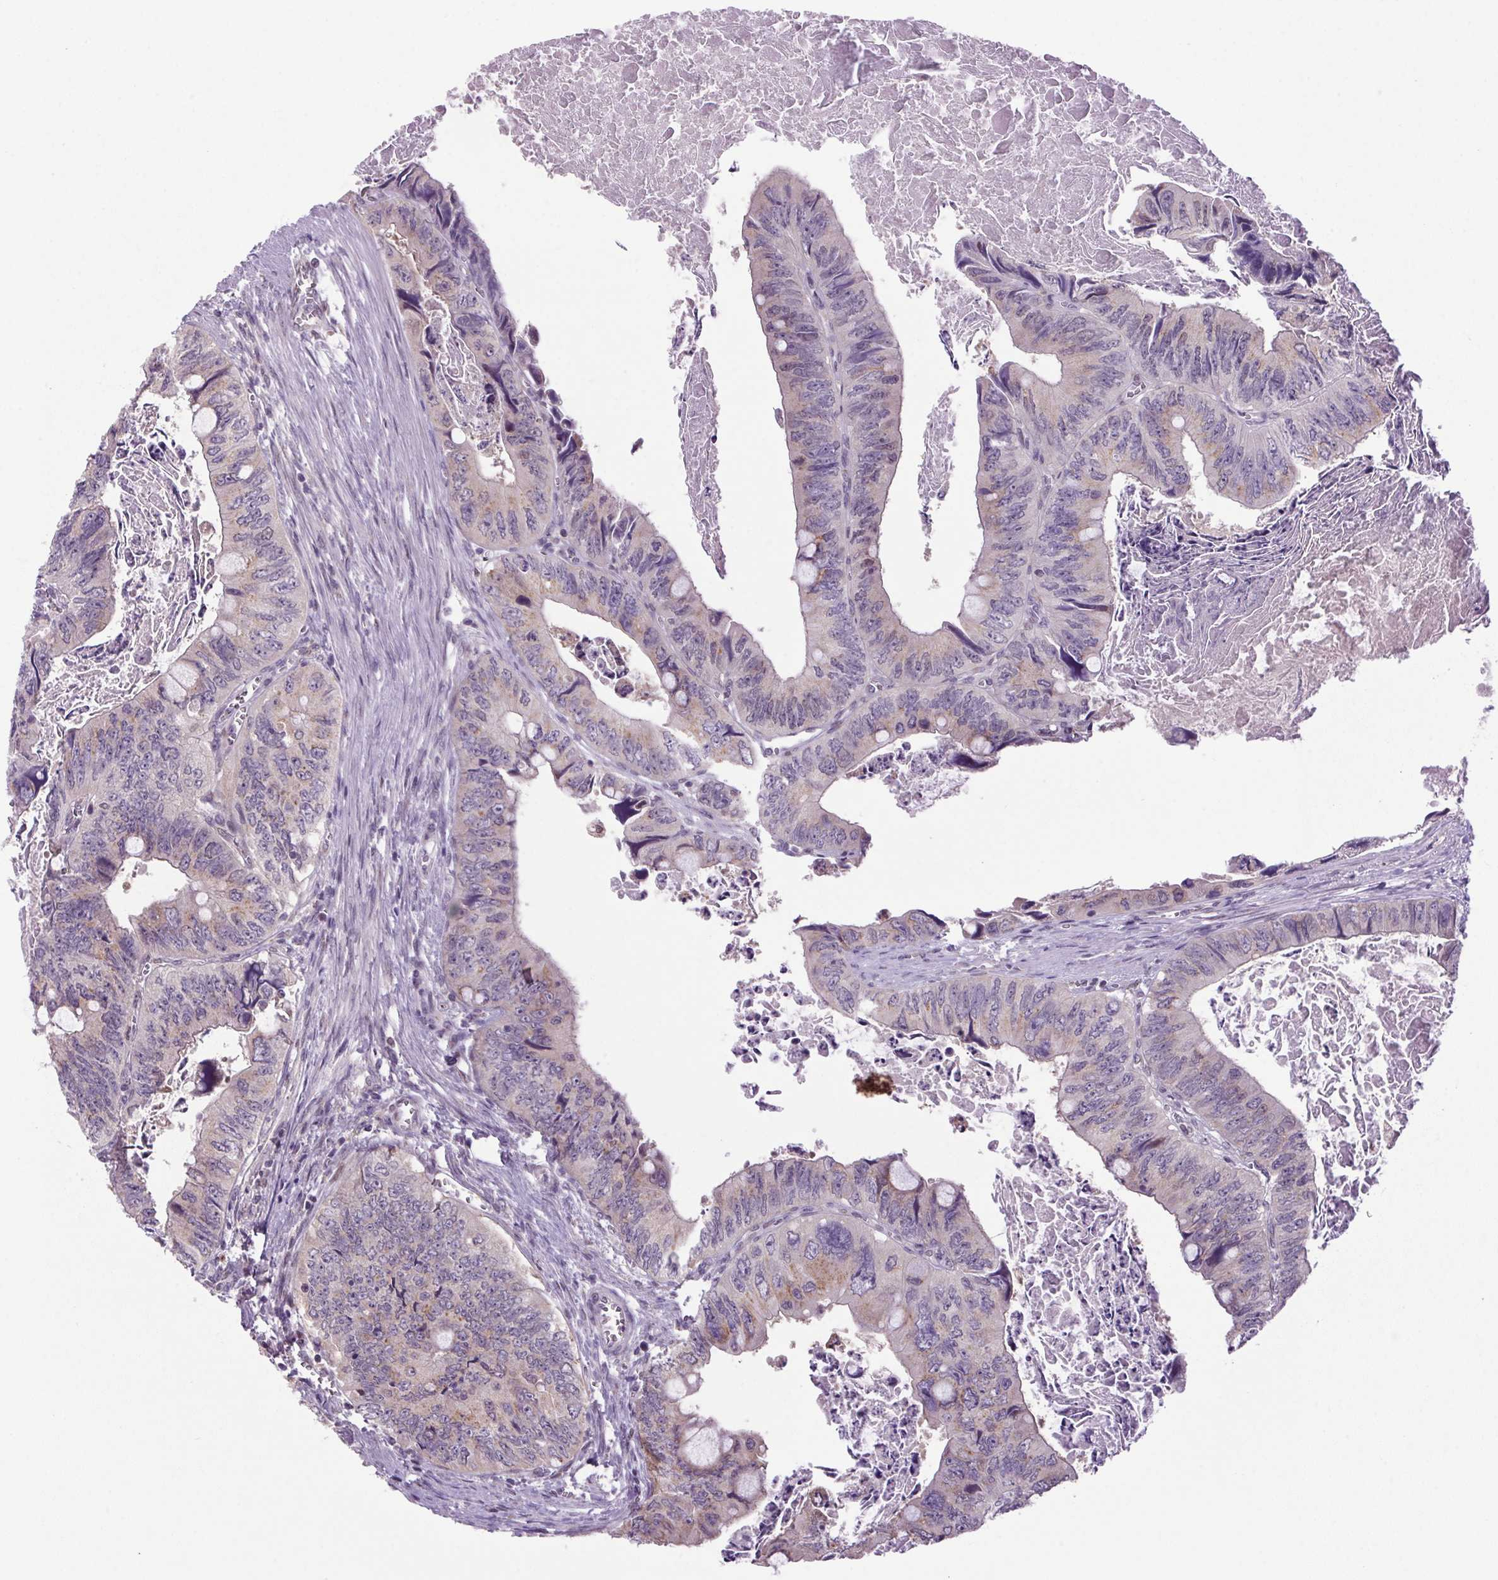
{"staining": {"intensity": "weak", "quantity": "<25%", "location": "cytoplasmic/membranous"}, "tissue": "colorectal cancer", "cell_type": "Tumor cells", "image_type": "cancer", "snomed": [{"axis": "morphology", "description": "Adenocarcinoma, NOS"}, {"axis": "topography", "description": "Colon"}], "caption": "Immunohistochemical staining of colorectal cancer shows no significant positivity in tumor cells. (DAB immunohistochemistry, high magnification).", "gene": "AKR1E2", "patient": {"sex": "female", "age": 84}}